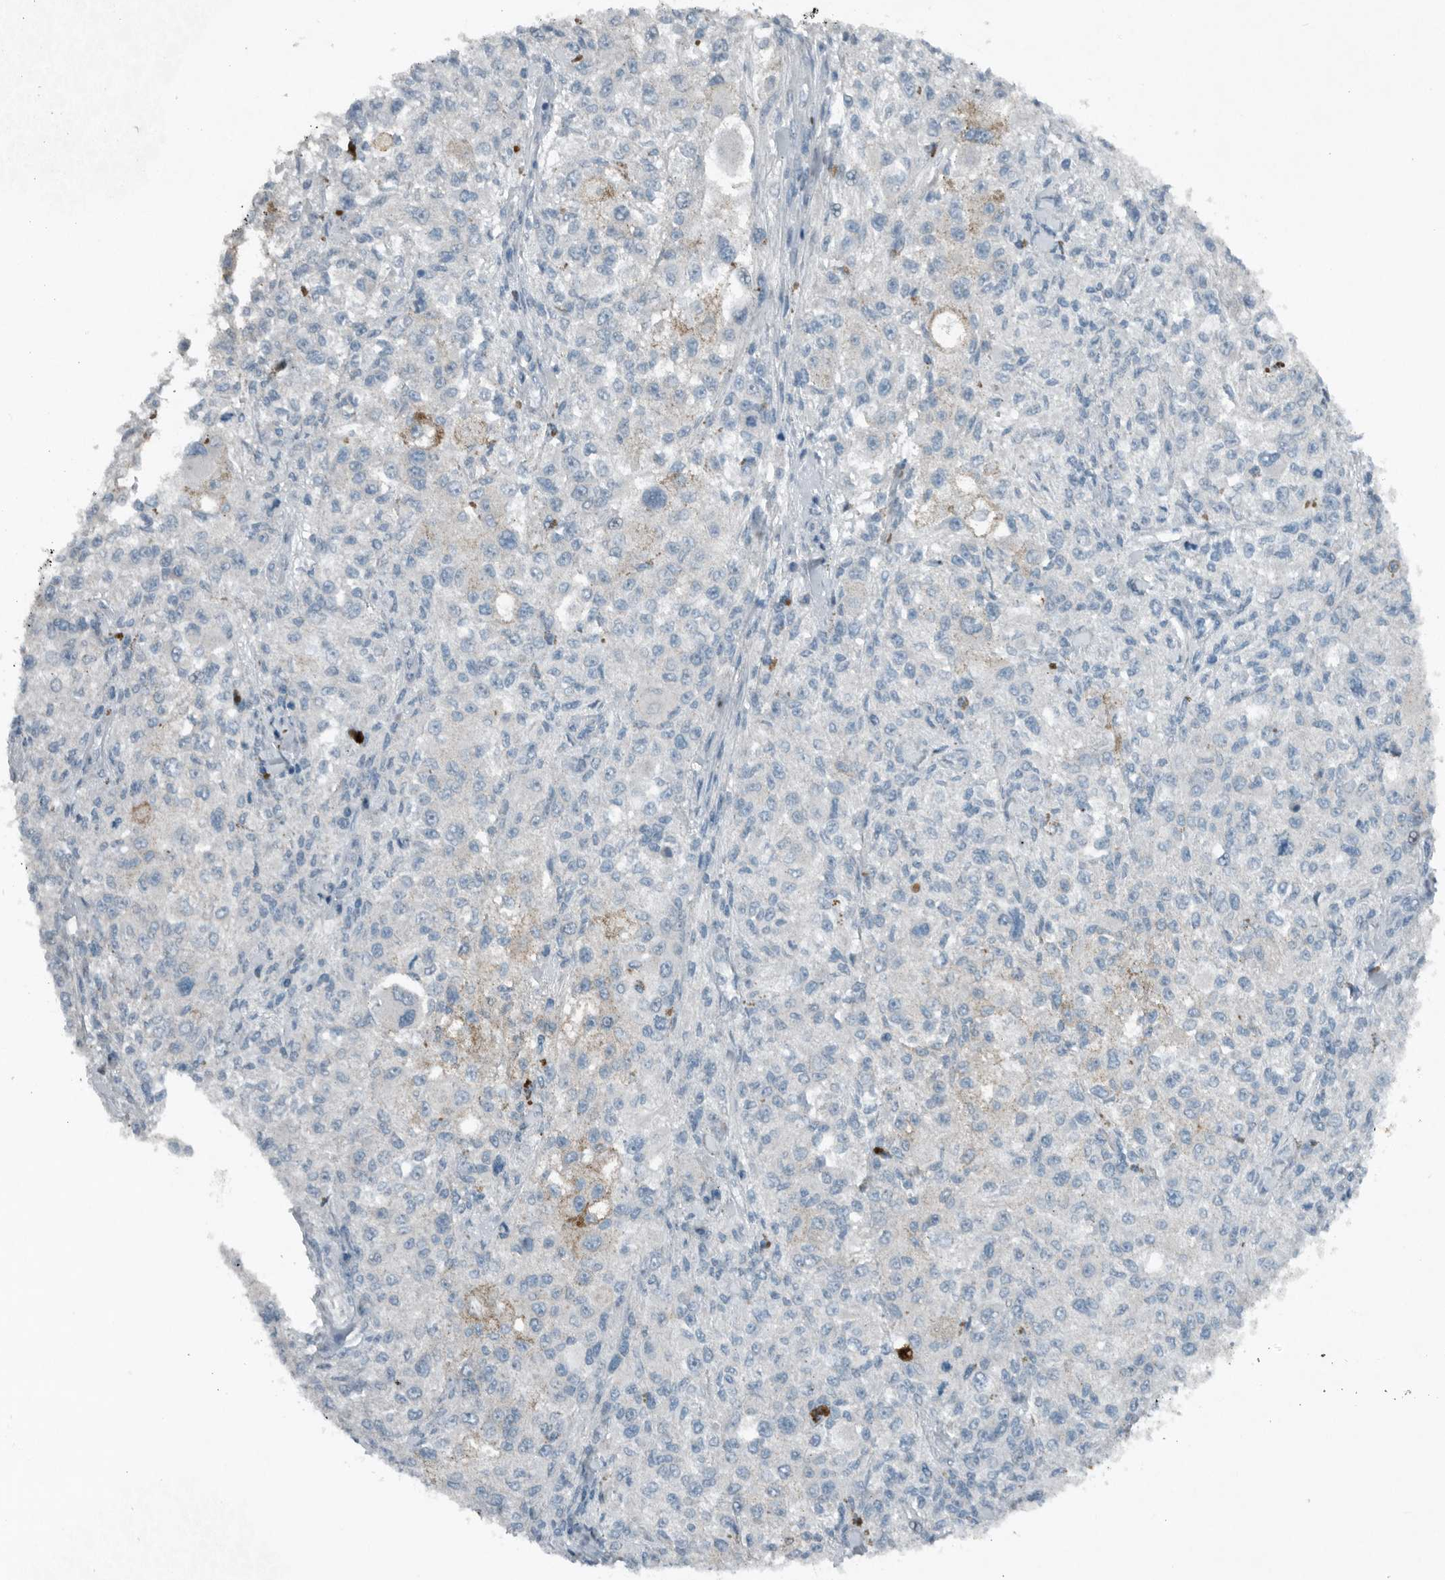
{"staining": {"intensity": "weak", "quantity": "<25%", "location": "cytoplasmic/membranous"}, "tissue": "melanoma", "cell_type": "Tumor cells", "image_type": "cancer", "snomed": [{"axis": "morphology", "description": "Necrosis, NOS"}, {"axis": "morphology", "description": "Malignant melanoma, NOS"}, {"axis": "topography", "description": "Skin"}], "caption": "This is an IHC micrograph of melanoma. There is no positivity in tumor cells.", "gene": "IL20", "patient": {"sex": "female", "age": 87}}